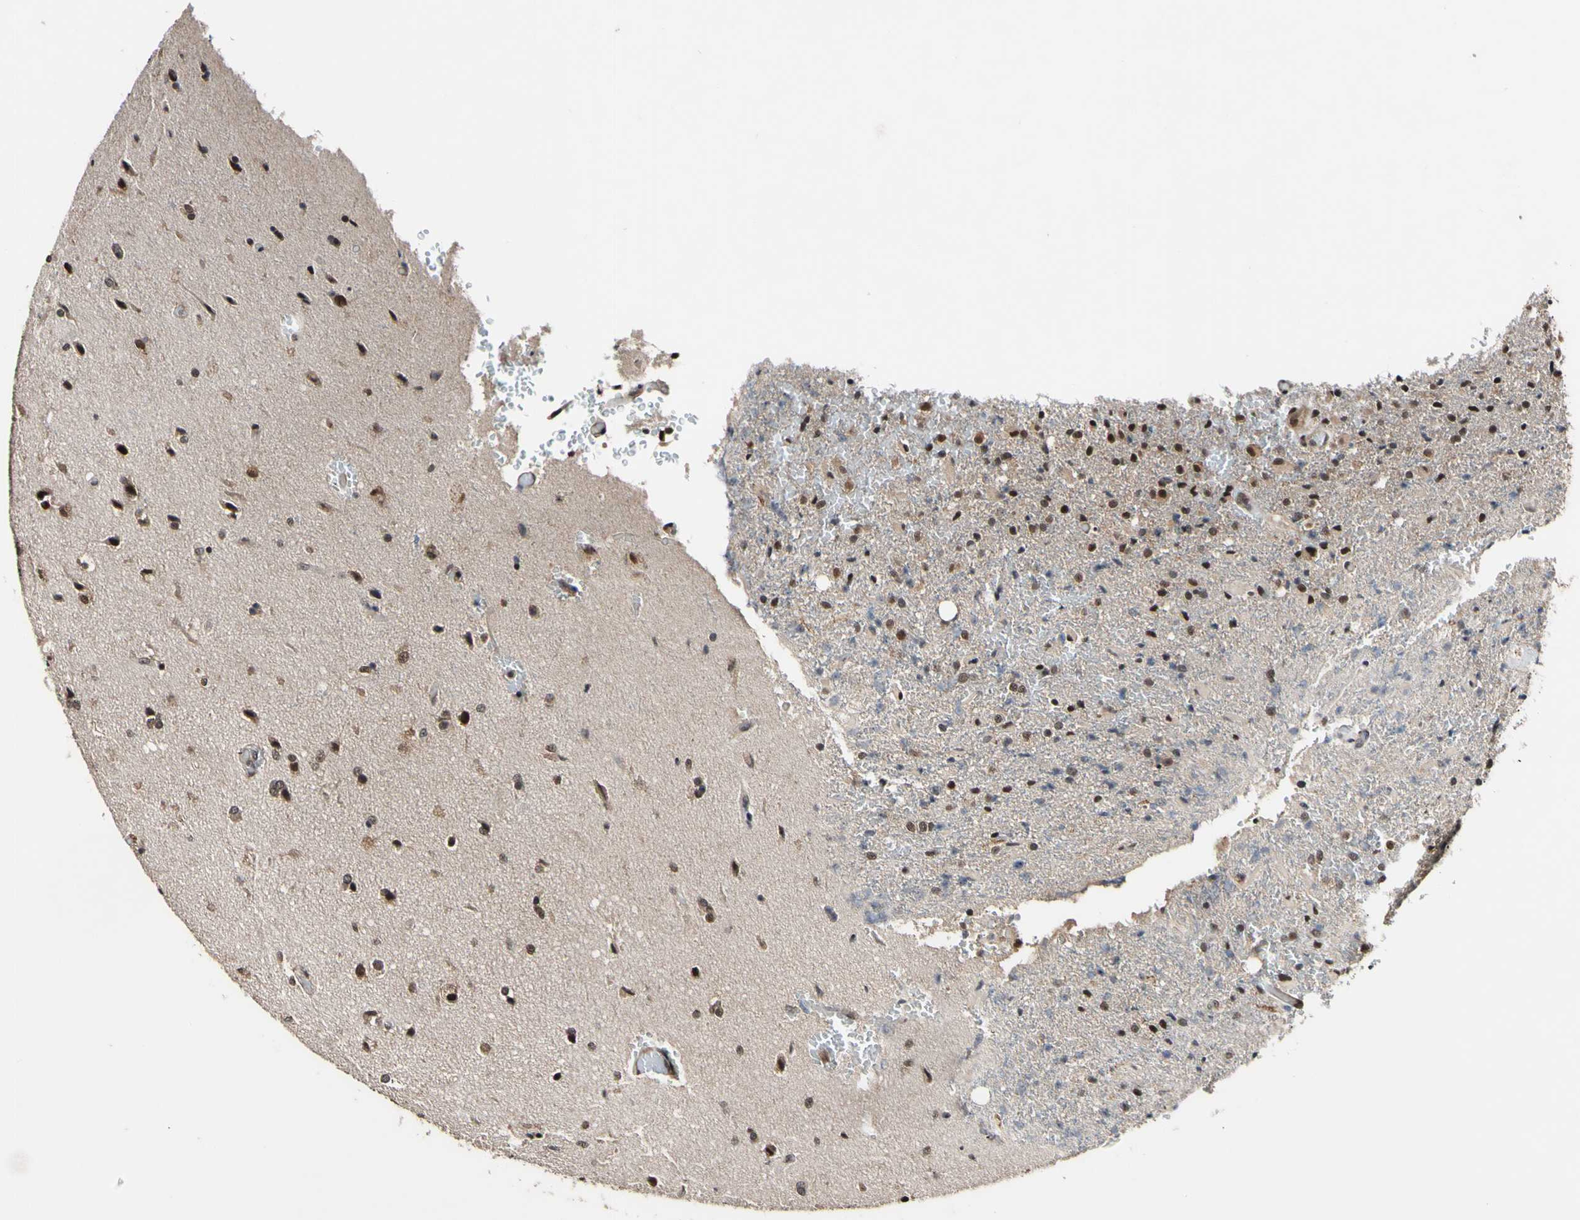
{"staining": {"intensity": "moderate", "quantity": "25%-75%", "location": "cytoplasmic/membranous,nuclear"}, "tissue": "glioma", "cell_type": "Tumor cells", "image_type": "cancer", "snomed": [{"axis": "morphology", "description": "Glioma, malignant, High grade"}, {"axis": "topography", "description": "Brain"}], "caption": "An immunohistochemistry (IHC) micrograph of neoplastic tissue is shown. Protein staining in brown highlights moderate cytoplasmic/membranous and nuclear positivity in malignant glioma (high-grade) within tumor cells. (Stains: DAB (3,3'-diaminobenzidine) in brown, nuclei in blue, Microscopy: brightfield microscopy at high magnification).", "gene": "PSMD10", "patient": {"sex": "male", "age": 71}}